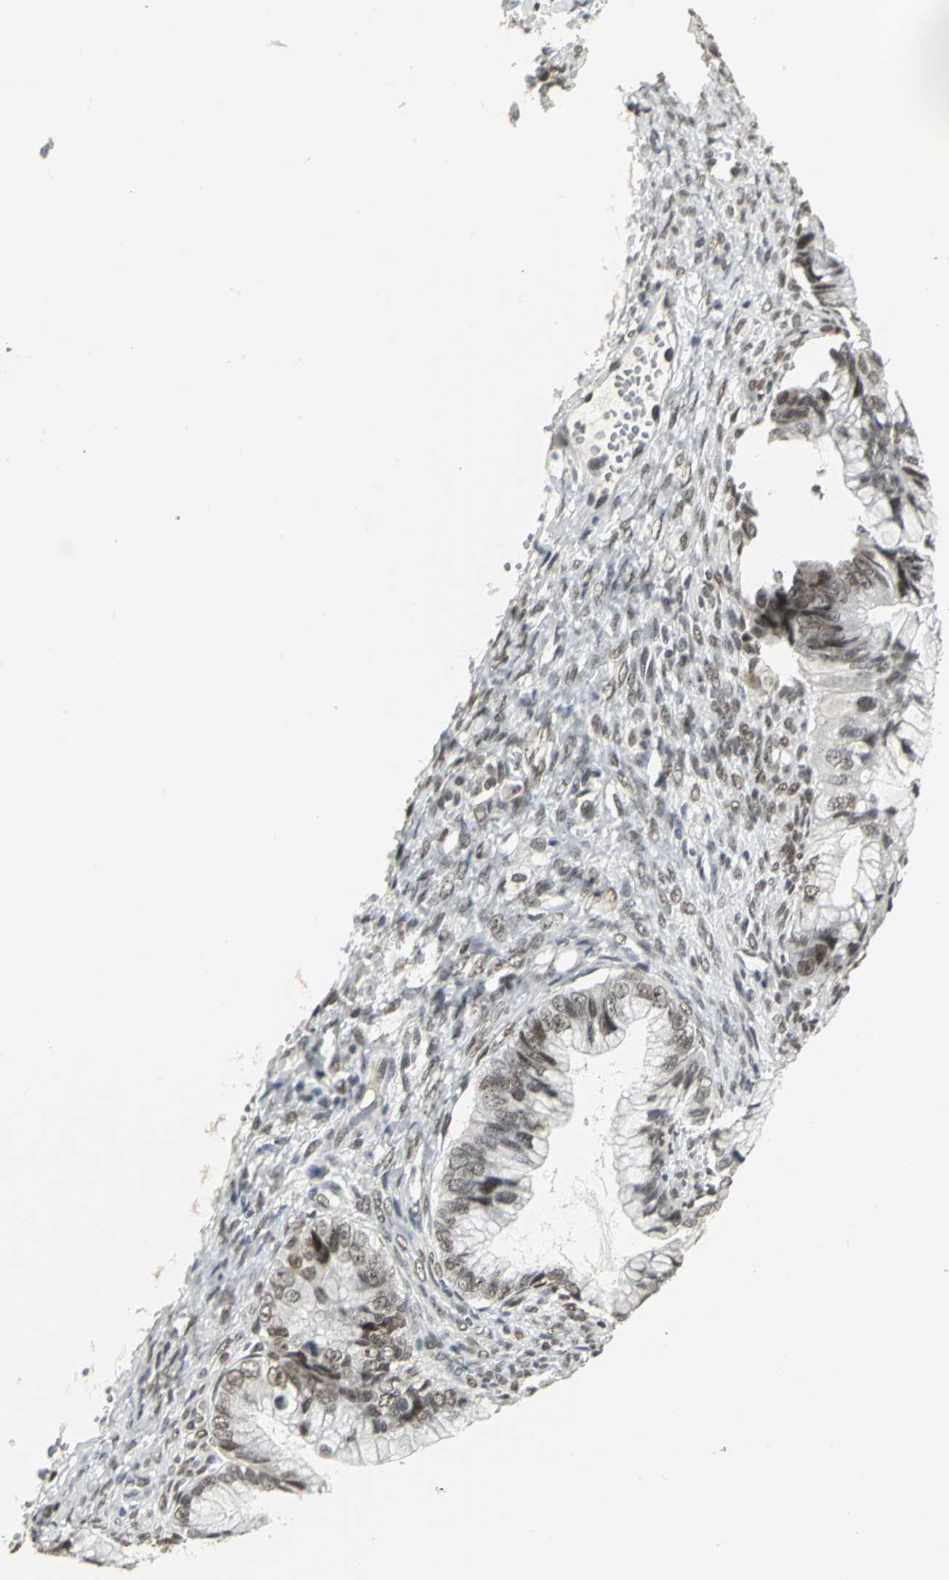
{"staining": {"intensity": "moderate", "quantity": ">75%", "location": "nuclear"}, "tissue": "ovarian cancer", "cell_type": "Tumor cells", "image_type": "cancer", "snomed": [{"axis": "morphology", "description": "Cystadenocarcinoma, mucinous, NOS"}, {"axis": "topography", "description": "Ovary"}], "caption": "Human ovarian cancer stained with a brown dye reveals moderate nuclear positive expression in about >75% of tumor cells.", "gene": "CBX3", "patient": {"sex": "female", "age": 36}}